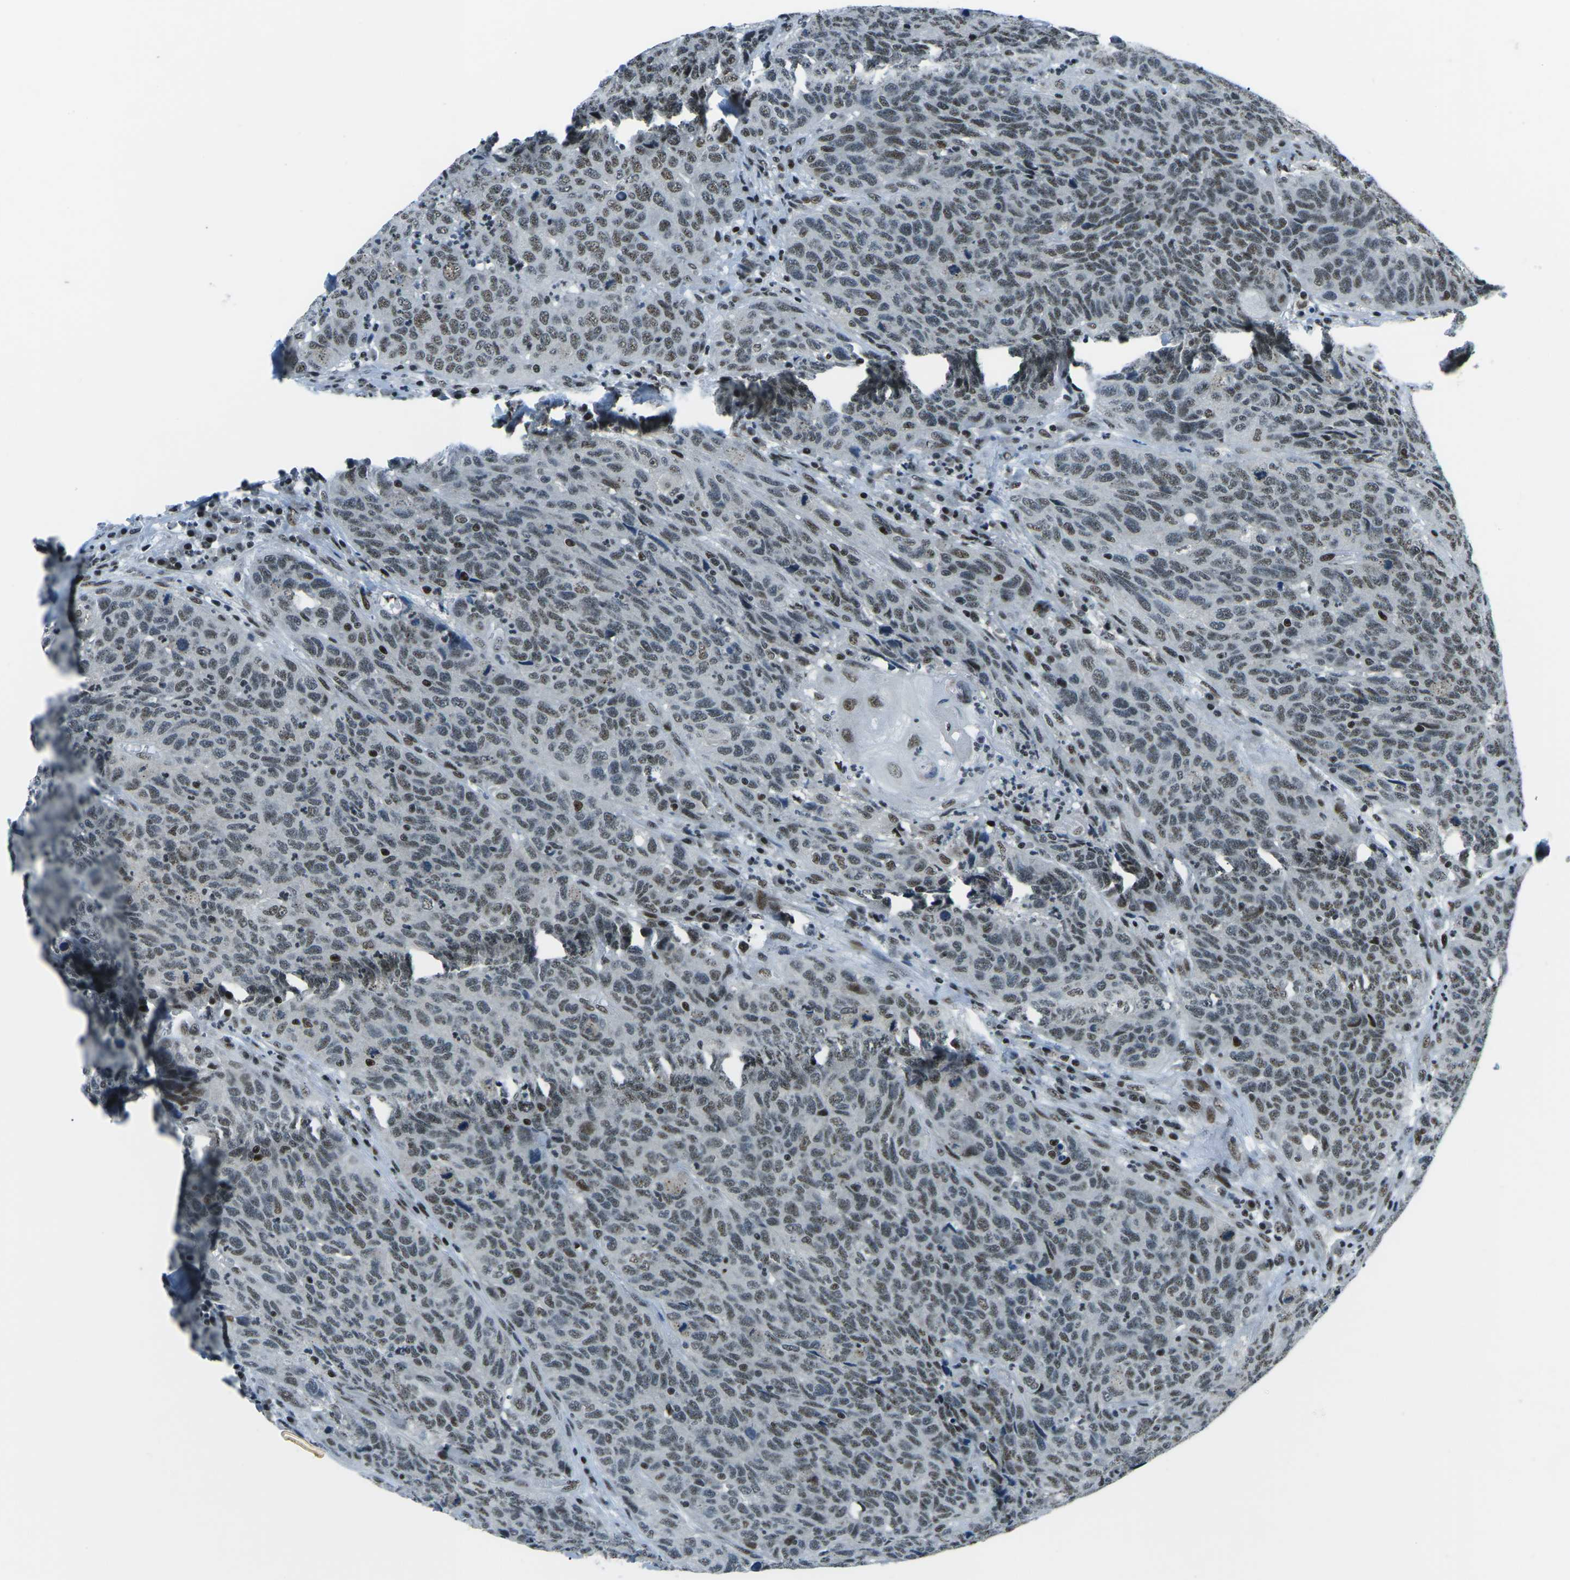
{"staining": {"intensity": "moderate", "quantity": "25%-75%", "location": "nuclear"}, "tissue": "head and neck cancer", "cell_type": "Tumor cells", "image_type": "cancer", "snomed": [{"axis": "morphology", "description": "Squamous cell carcinoma, NOS"}, {"axis": "topography", "description": "Head-Neck"}], "caption": "Immunohistochemistry (IHC) (DAB) staining of human squamous cell carcinoma (head and neck) exhibits moderate nuclear protein expression in about 25%-75% of tumor cells.", "gene": "RBL2", "patient": {"sex": "male", "age": 66}}